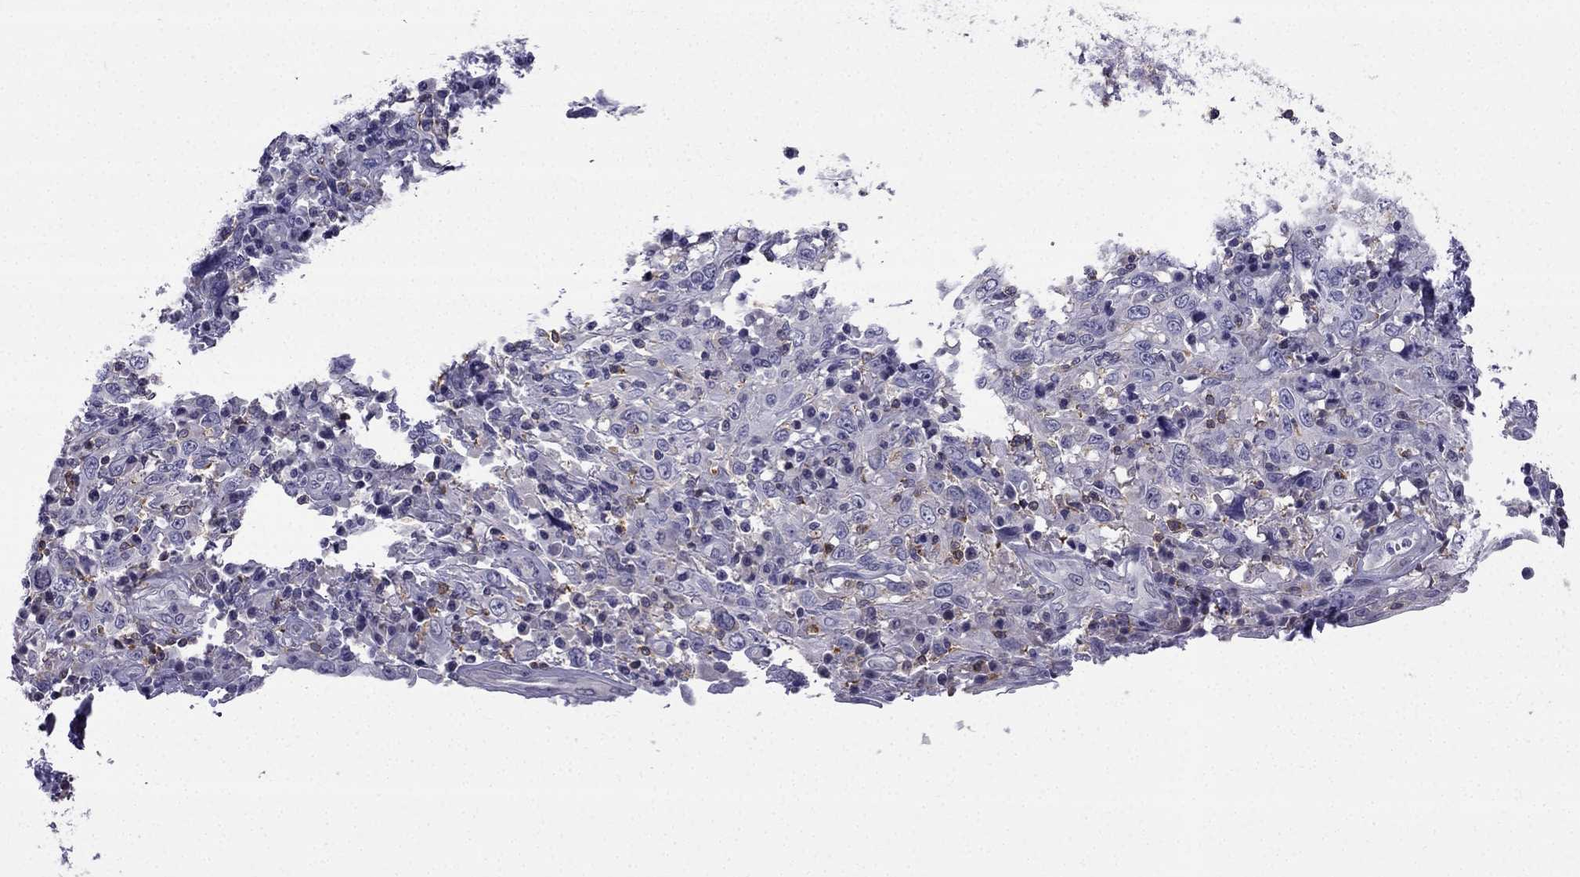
{"staining": {"intensity": "negative", "quantity": "none", "location": "none"}, "tissue": "cervical cancer", "cell_type": "Tumor cells", "image_type": "cancer", "snomed": [{"axis": "morphology", "description": "Squamous cell carcinoma, NOS"}, {"axis": "topography", "description": "Cervix"}], "caption": "The photomicrograph demonstrates no staining of tumor cells in cervical cancer.", "gene": "CCK", "patient": {"sex": "female", "age": 46}}